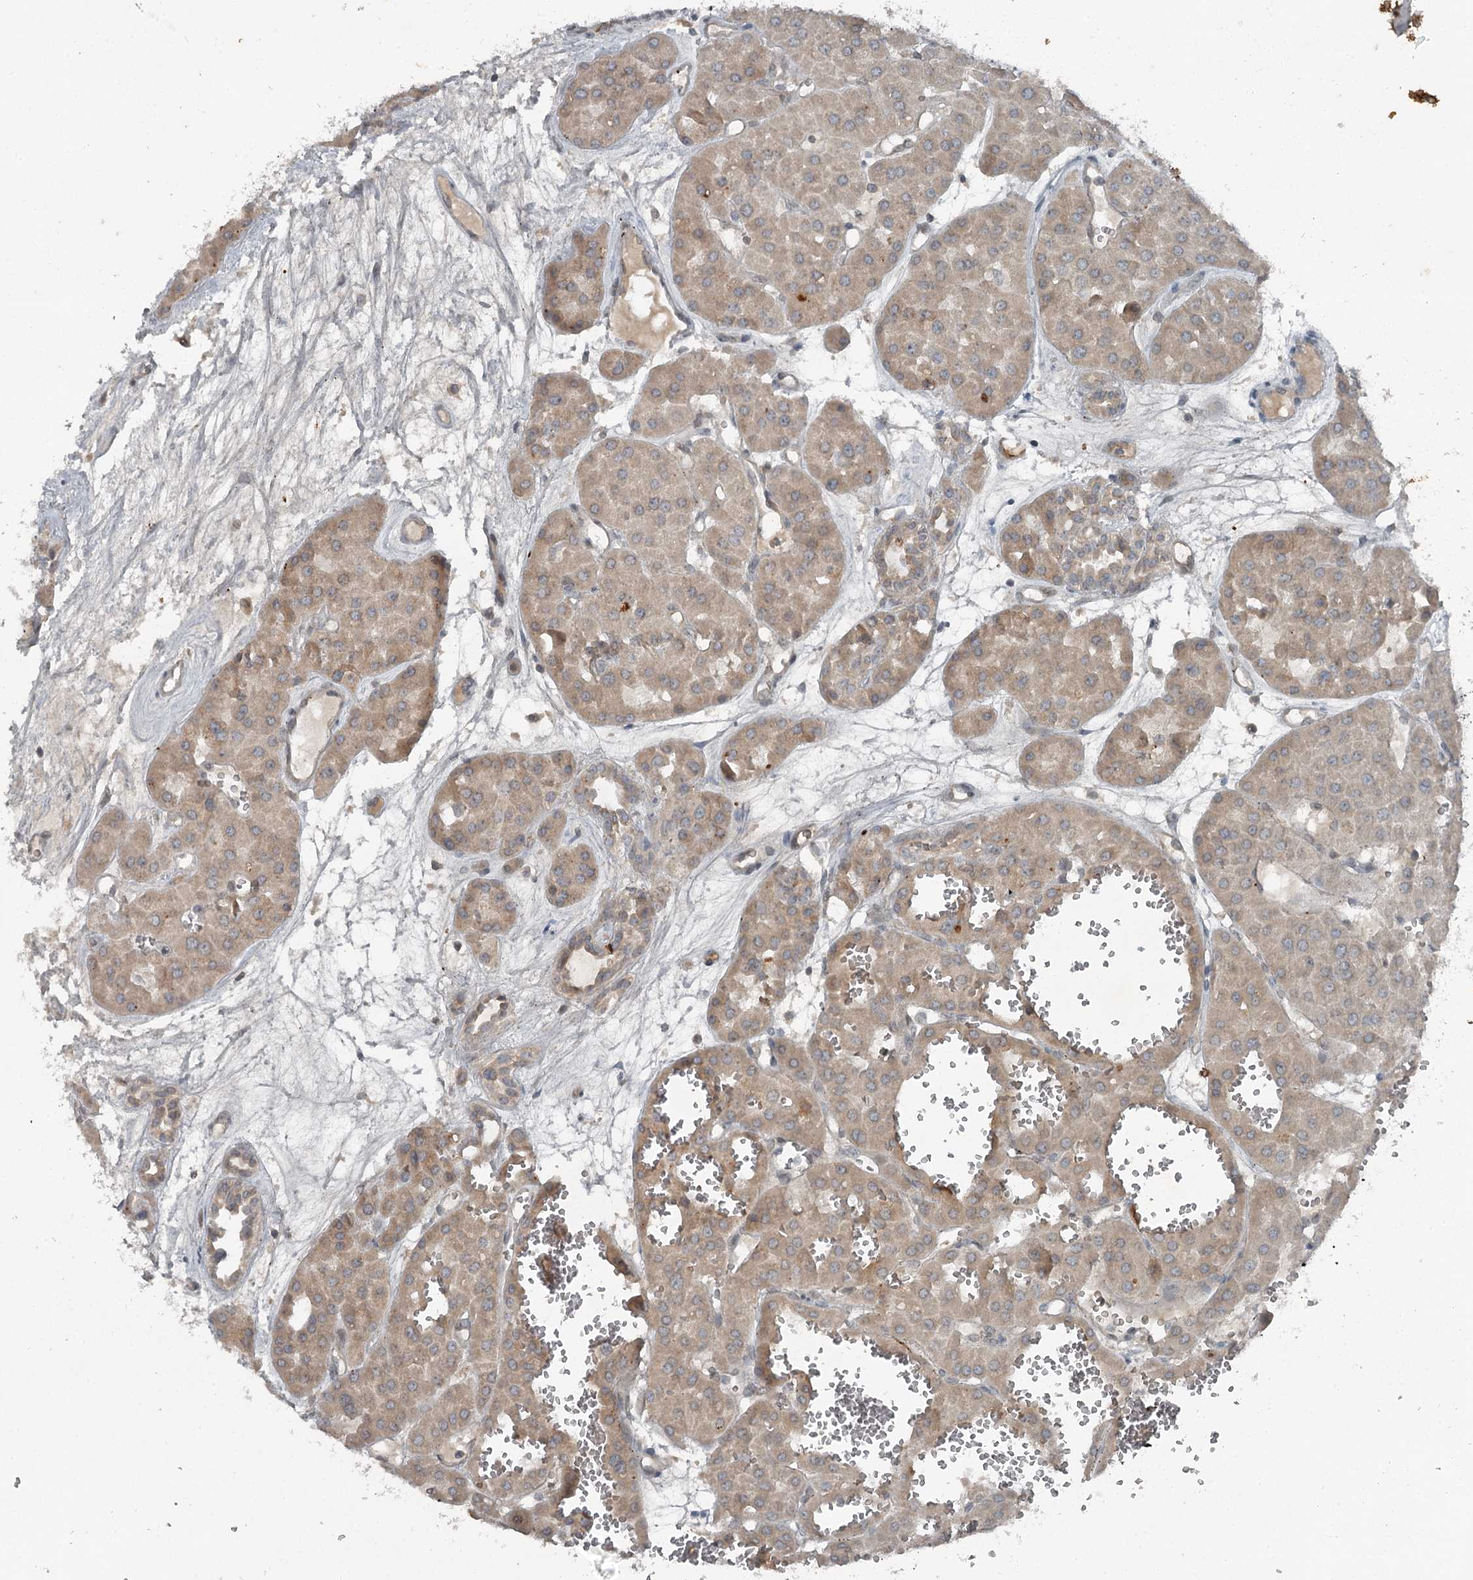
{"staining": {"intensity": "weak", "quantity": "25%-75%", "location": "cytoplasmic/membranous"}, "tissue": "renal cancer", "cell_type": "Tumor cells", "image_type": "cancer", "snomed": [{"axis": "morphology", "description": "Carcinoma, NOS"}, {"axis": "topography", "description": "Kidney"}], "caption": "An IHC photomicrograph of neoplastic tissue is shown. Protein staining in brown highlights weak cytoplasmic/membranous positivity in renal cancer within tumor cells.", "gene": "SLC39A8", "patient": {"sex": "female", "age": 75}}